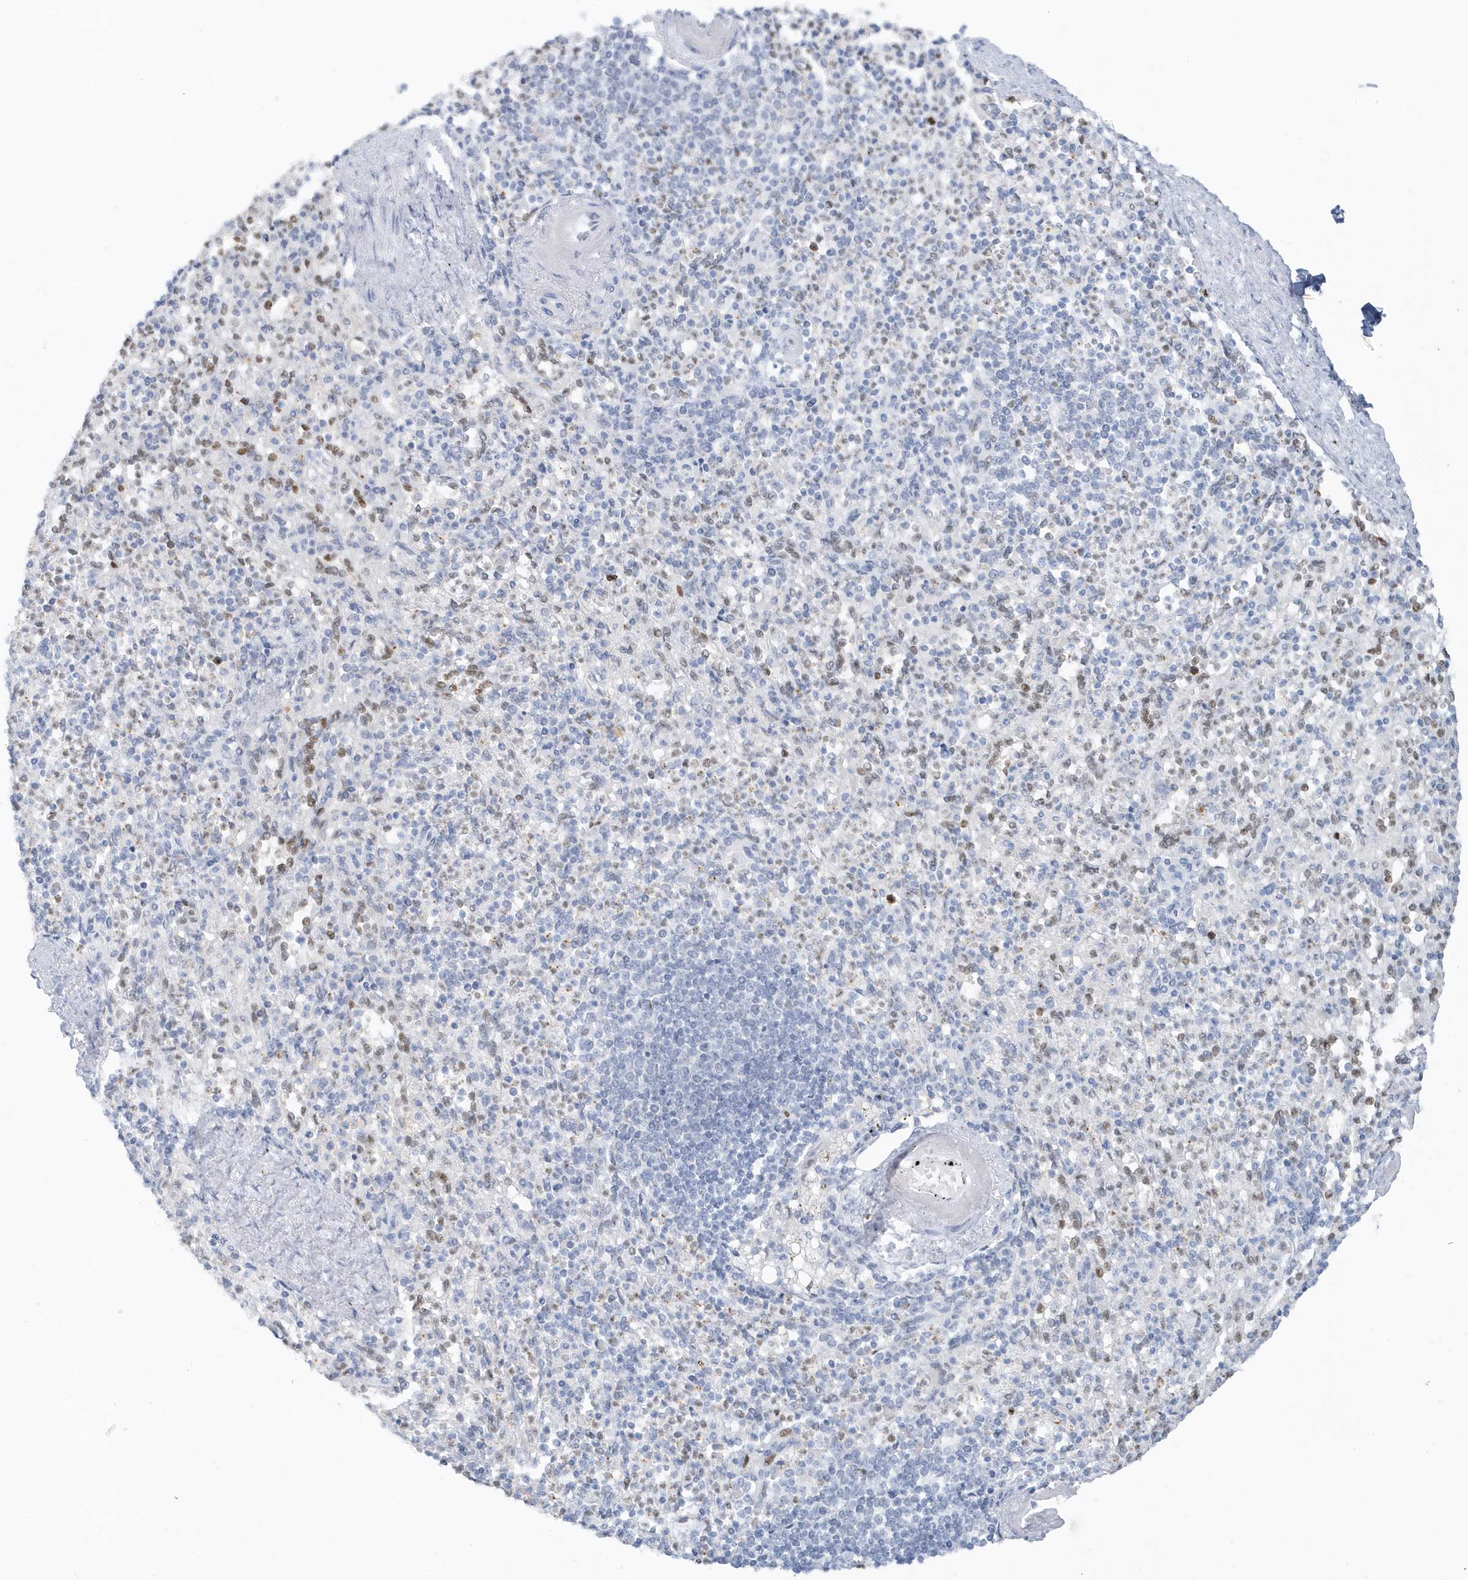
{"staining": {"intensity": "weak", "quantity": "<25%", "location": "nuclear"}, "tissue": "spleen", "cell_type": "Cells in red pulp", "image_type": "normal", "snomed": [{"axis": "morphology", "description": "Normal tissue, NOS"}, {"axis": "topography", "description": "Spleen"}], "caption": "The IHC image has no significant positivity in cells in red pulp of spleen. The staining is performed using DAB (3,3'-diaminobenzidine) brown chromogen with nuclei counter-stained in using hematoxylin.", "gene": "SMIM34", "patient": {"sex": "female", "age": 74}}